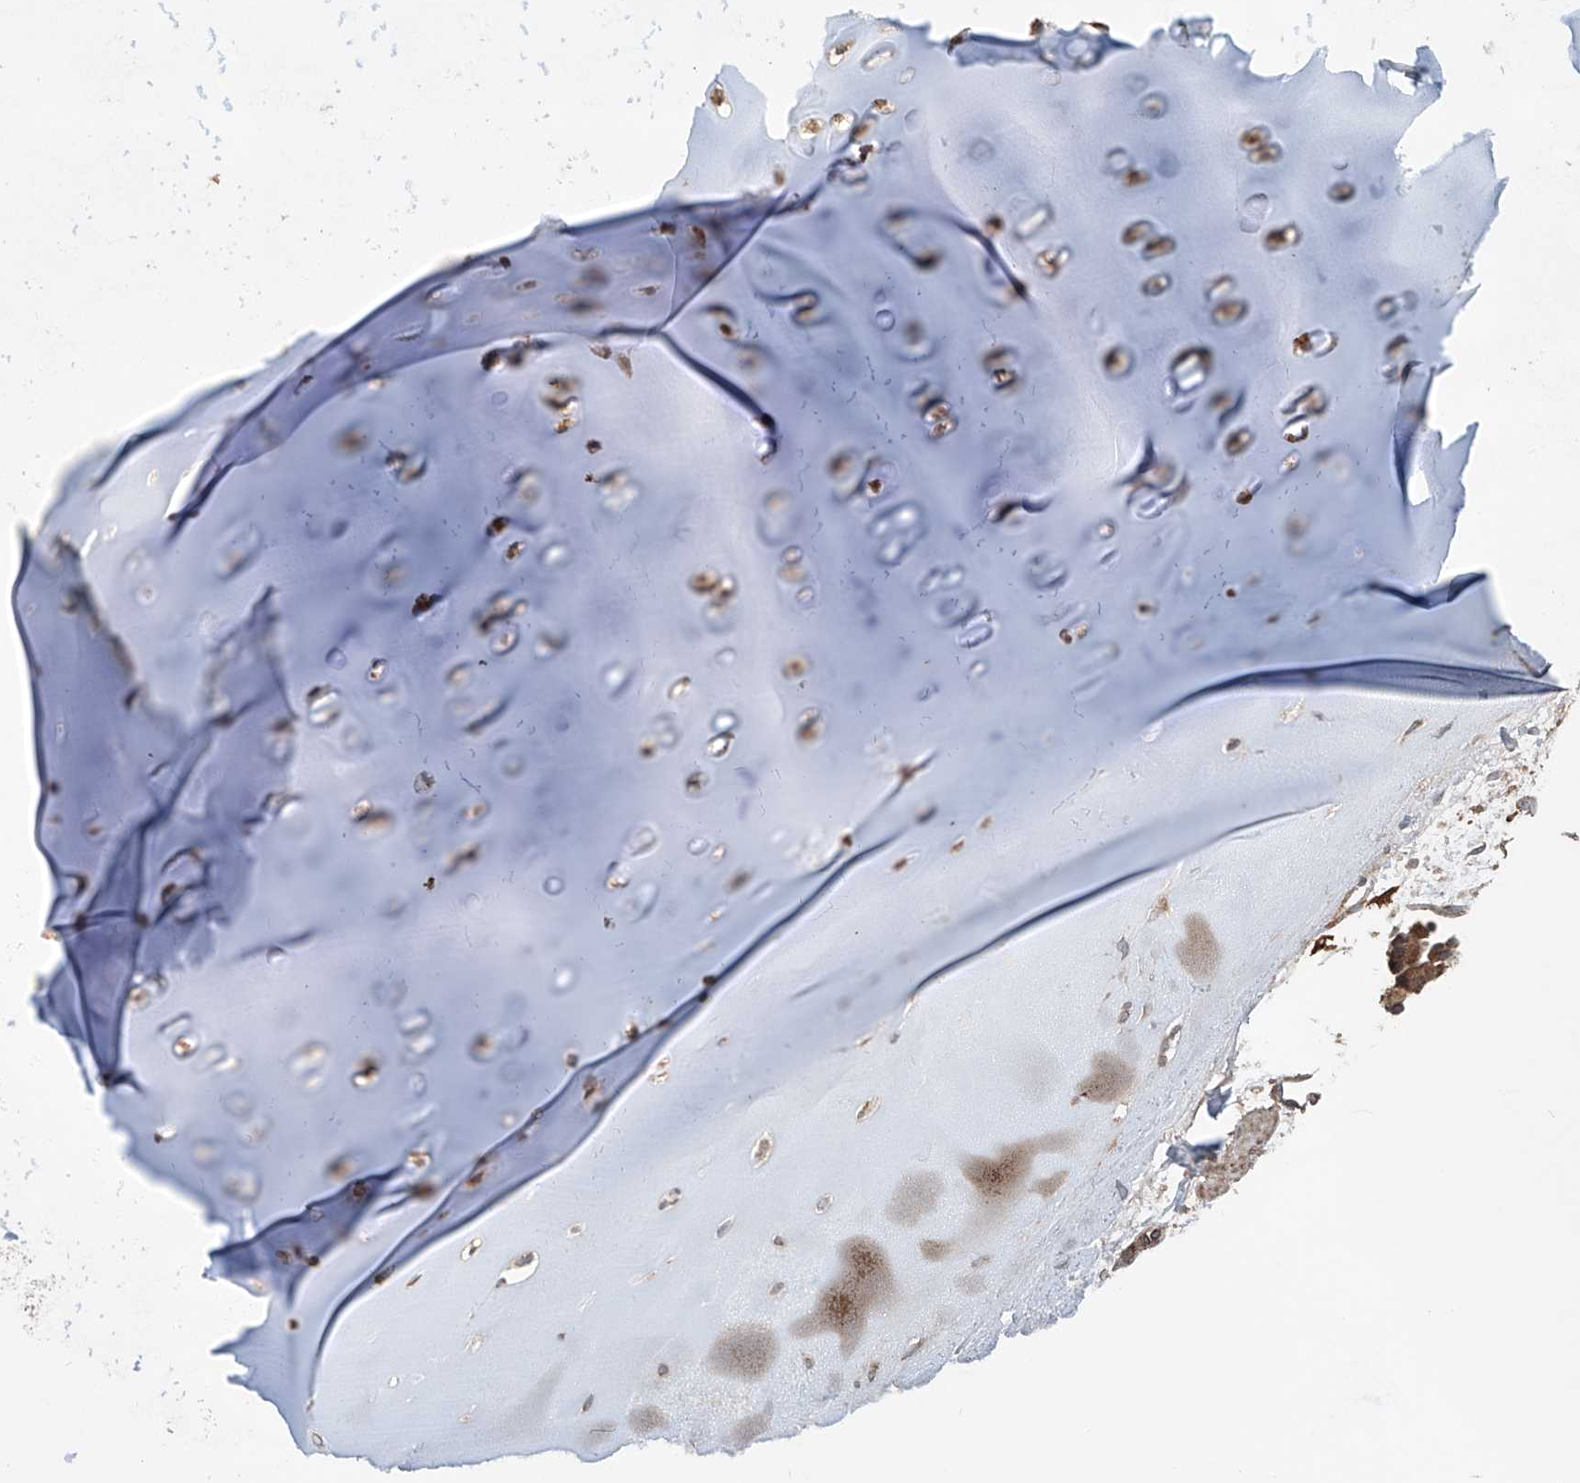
{"staining": {"intensity": "moderate", "quantity": ">75%", "location": "cytoplasmic/membranous"}, "tissue": "adipose tissue", "cell_type": "Adipocytes", "image_type": "normal", "snomed": [{"axis": "morphology", "description": "Normal tissue, NOS"}, {"axis": "morphology", "description": "Basal cell carcinoma"}, {"axis": "topography", "description": "Cartilage tissue"}, {"axis": "topography", "description": "Nasopharynx"}, {"axis": "topography", "description": "Oral tissue"}], "caption": "Moderate cytoplasmic/membranous protein staining is identified in about >75% of adipocytes in adipose tissue. (IHC, brightfield microscopy, high magnification).", "gene": "ADAM23", "patient": {"sex": "female", "age": 77}}